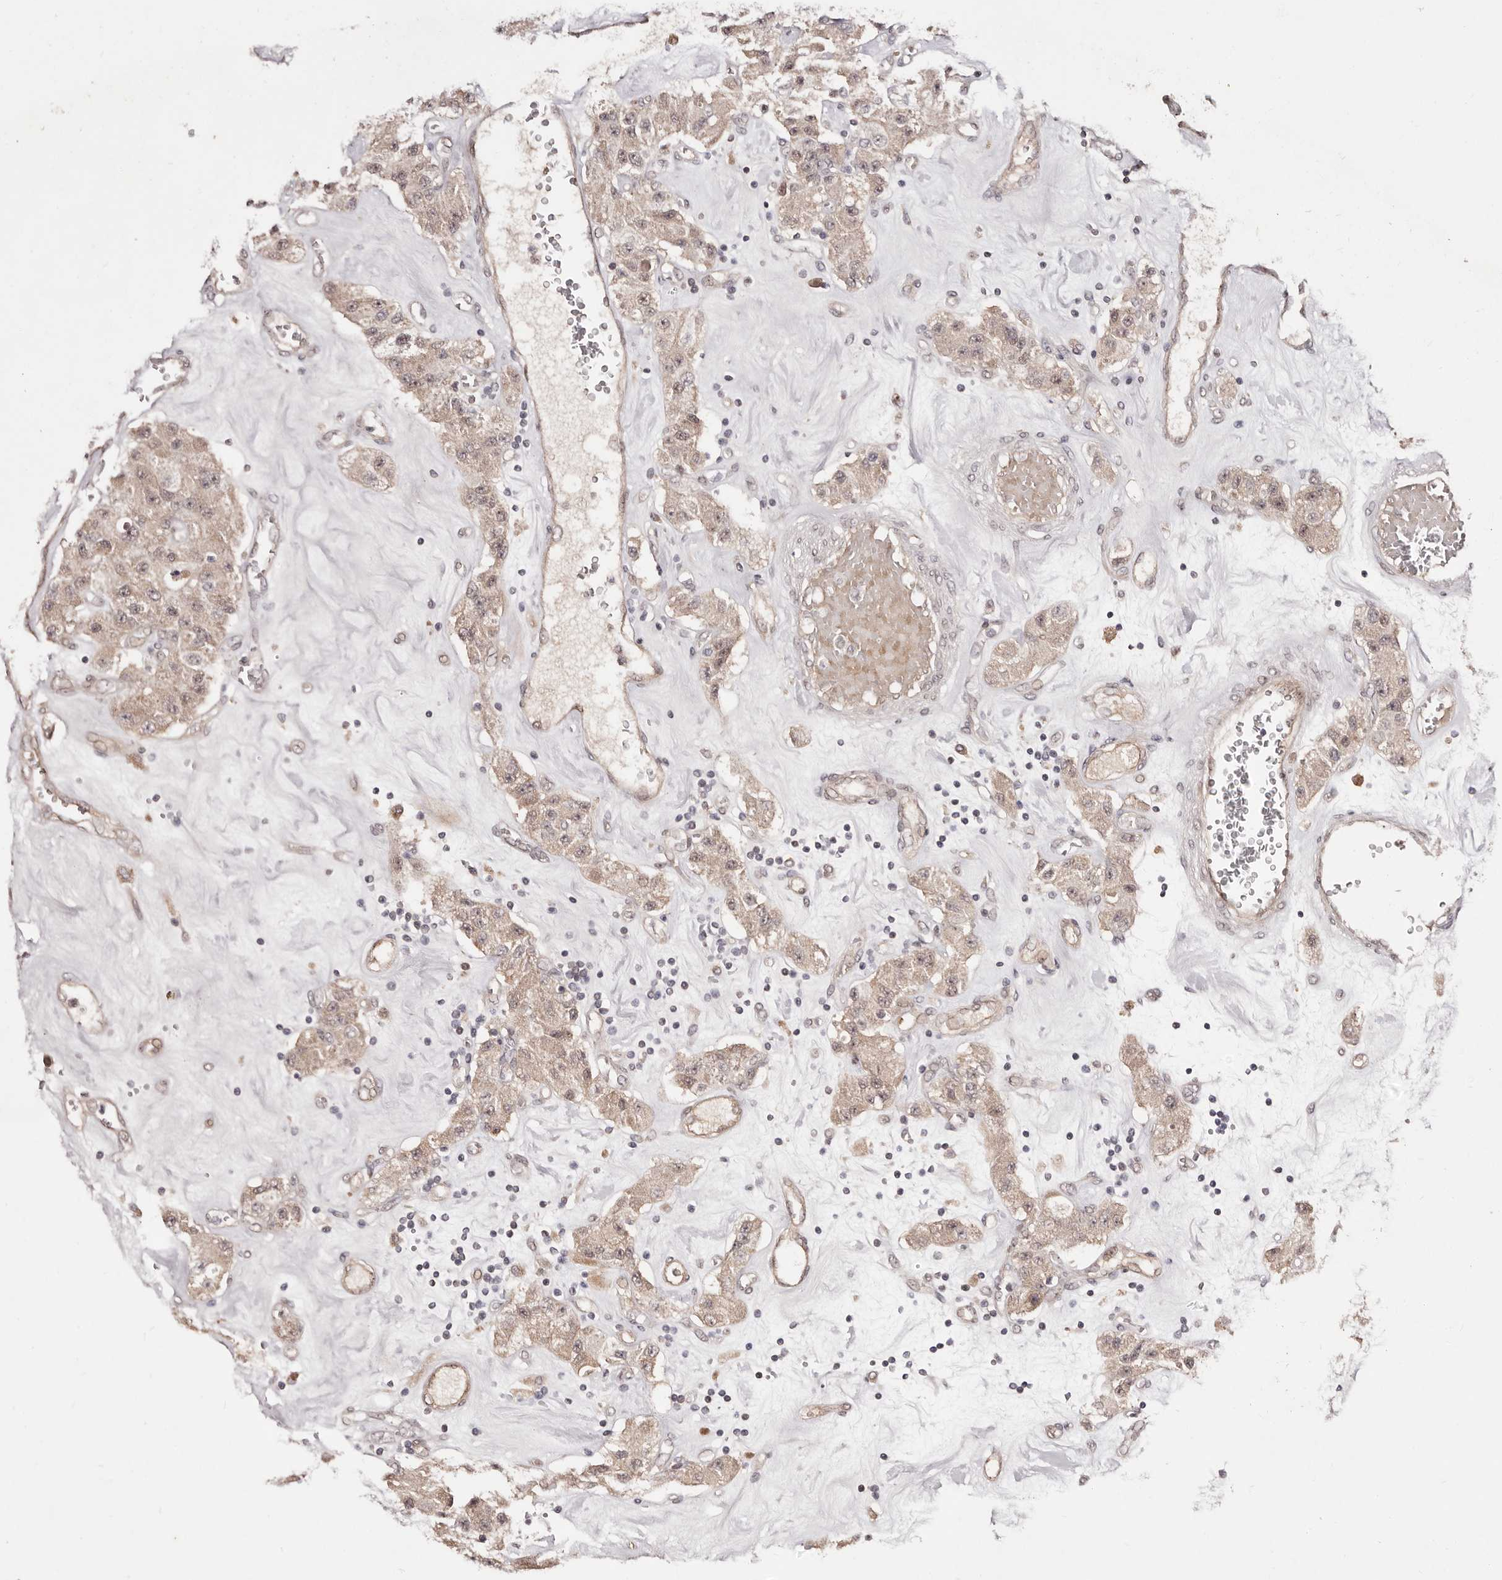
{"staining": {"intensity": "weak", "quantity": ">75%", "location": "cytoplasmic/membranous"}, "tissue": "carcinoid", "cell_type": "Tumor cells", "image_type": "cancer", "snomed": [{"axis": "morphology", "description": "Carcinoid, malignant, NOS"}, {"axis": "topography", "description": "Pancreas"}], "caption": "Brown immunohistochemical staining in human carcinoid demonstrates weak cytoplasmic/membranous staining in about >75% of tumor cells.", "gene": "EGR3", "patient": {"sex": "male", "age": 41}}